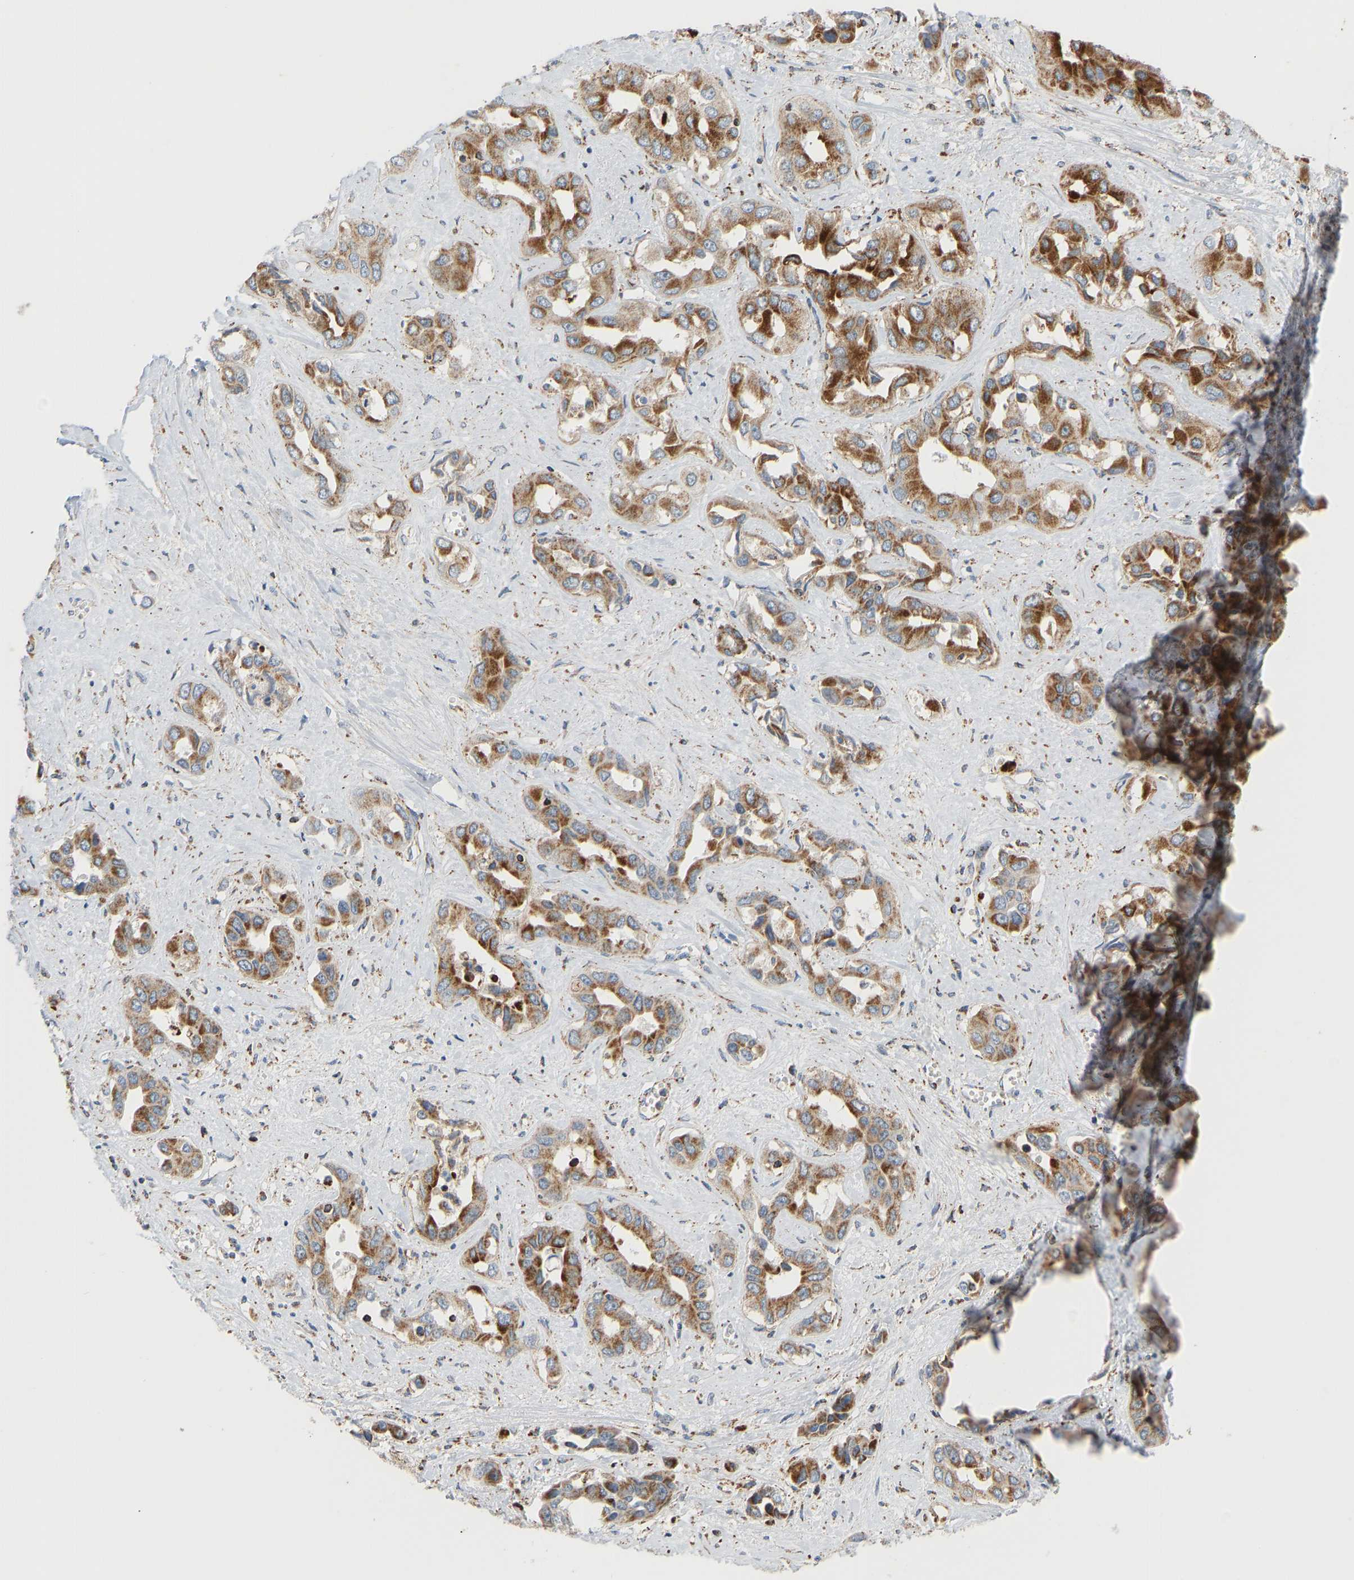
{"staining": {"intensity": "strong", "quantity": ">75%", "location": "cytoplasmic/membranous"}, "tissue": "liver cancer", "cell_type": "Tumor cells", "image_type": "cancer", "snomed": [{"axis": "morphology", "description": "Cholangiocarcinoma"}, {"axis": "topography", "description": "Liver"}], "caption": "Immunohistochemical staining of human liver cancer displays high levels of strong cytoplasmic/membranous expression in about >75% of tumor cells. (Brightfield microscopy of DAB IHC at high magnification).", "gene": "GPSM2", "patient": {"sex": "female", "age": 52}}